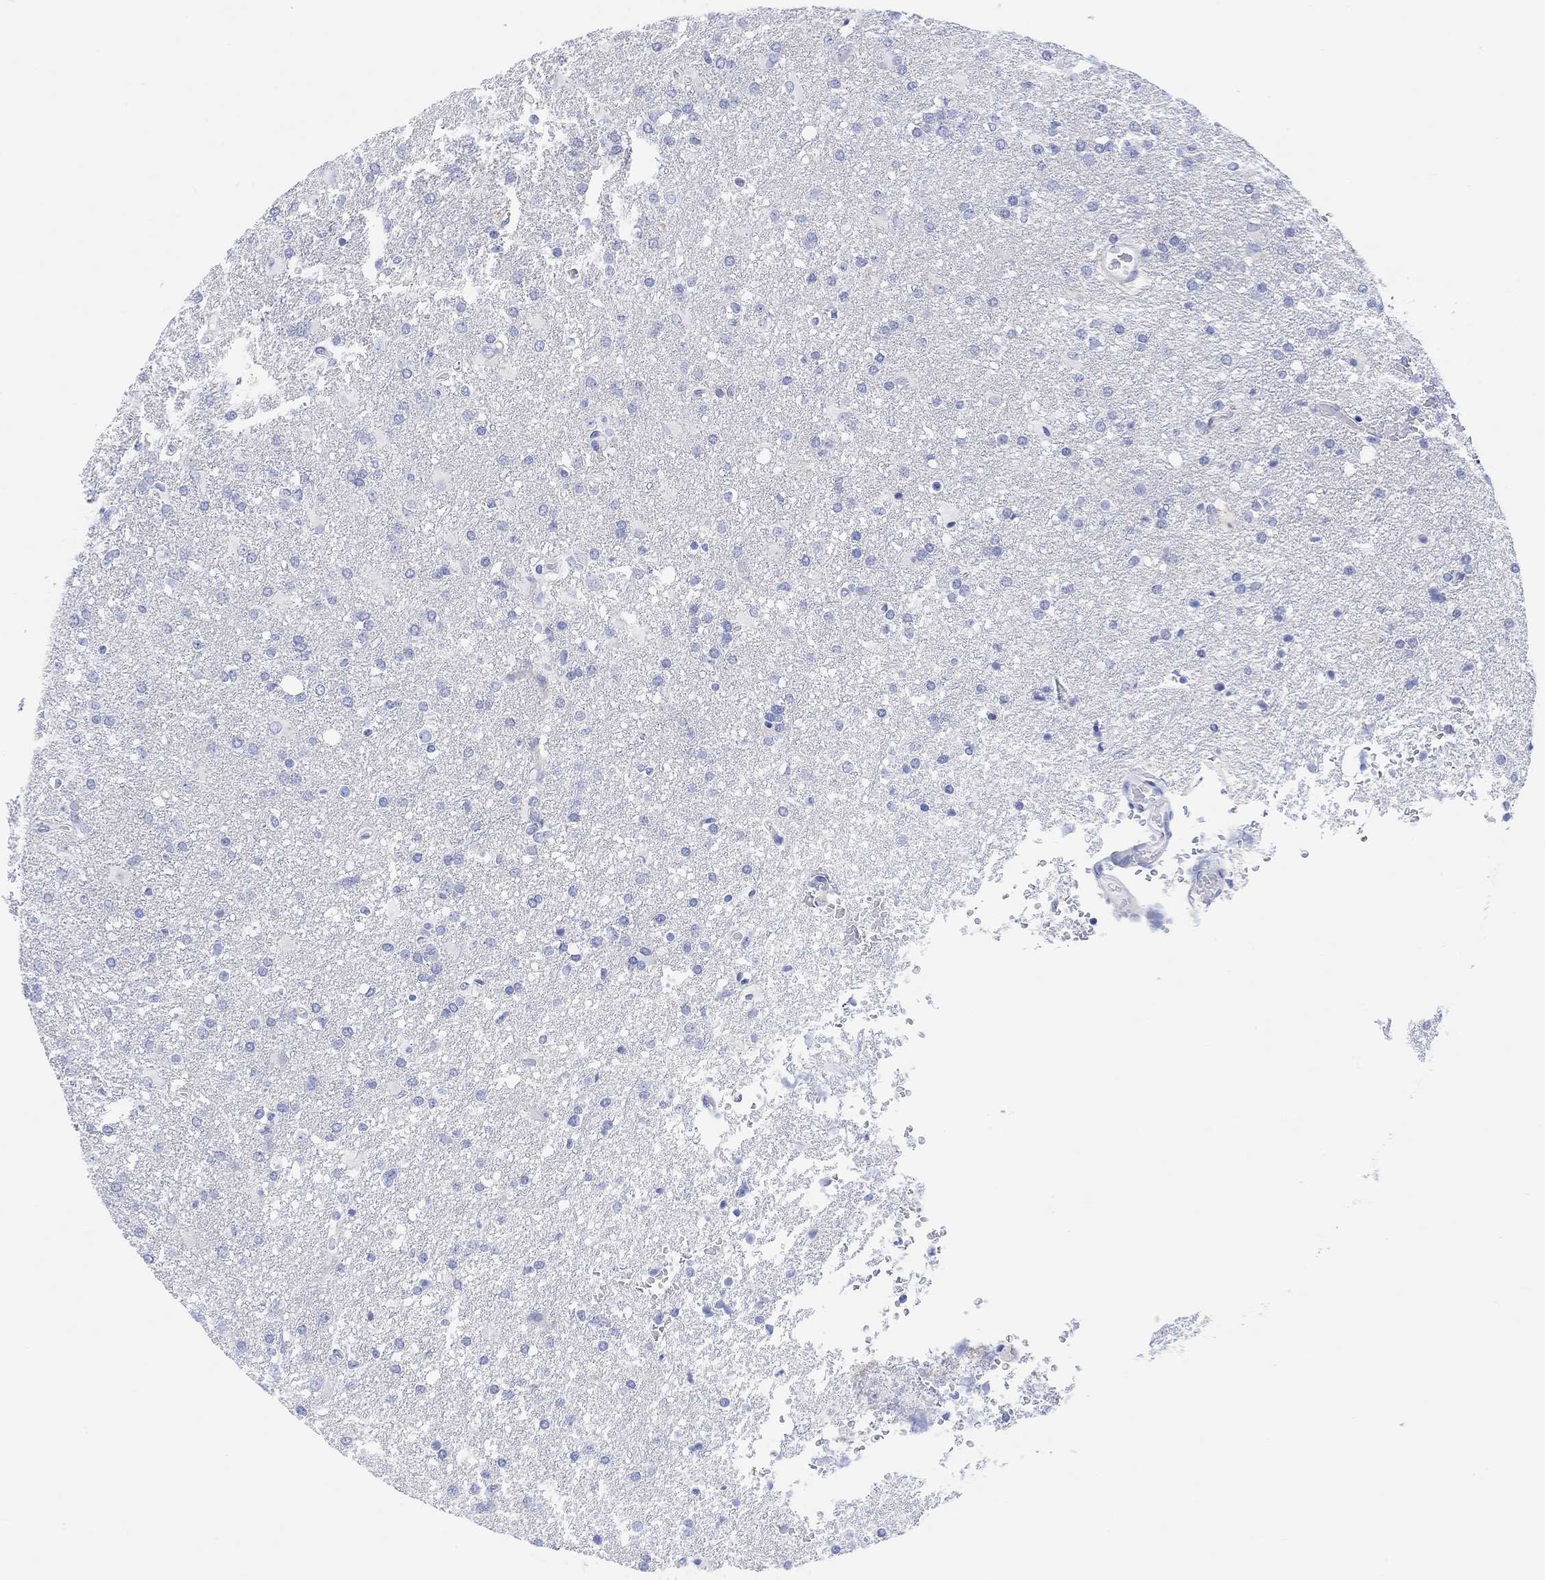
{"staining": {"intensity": "negative", "quantity": "none", "location": "none"}, "tissue": "glioma", "cell_type": "Tumor cells", "image_type": "cancer", "snomed": [{"axis": "morphology", "description": "Glioma, malignant, High grade"}, {"axis": "topography", "description": "Brain"}], "caption": "High power microscopy histopathology image of an immunohistochemistry (IHC) photomicrograph of glioma, revealing no significant expression in tumor cells.", "gene": "XIRP2", "patient": {"sex": "male", "age": 68}}